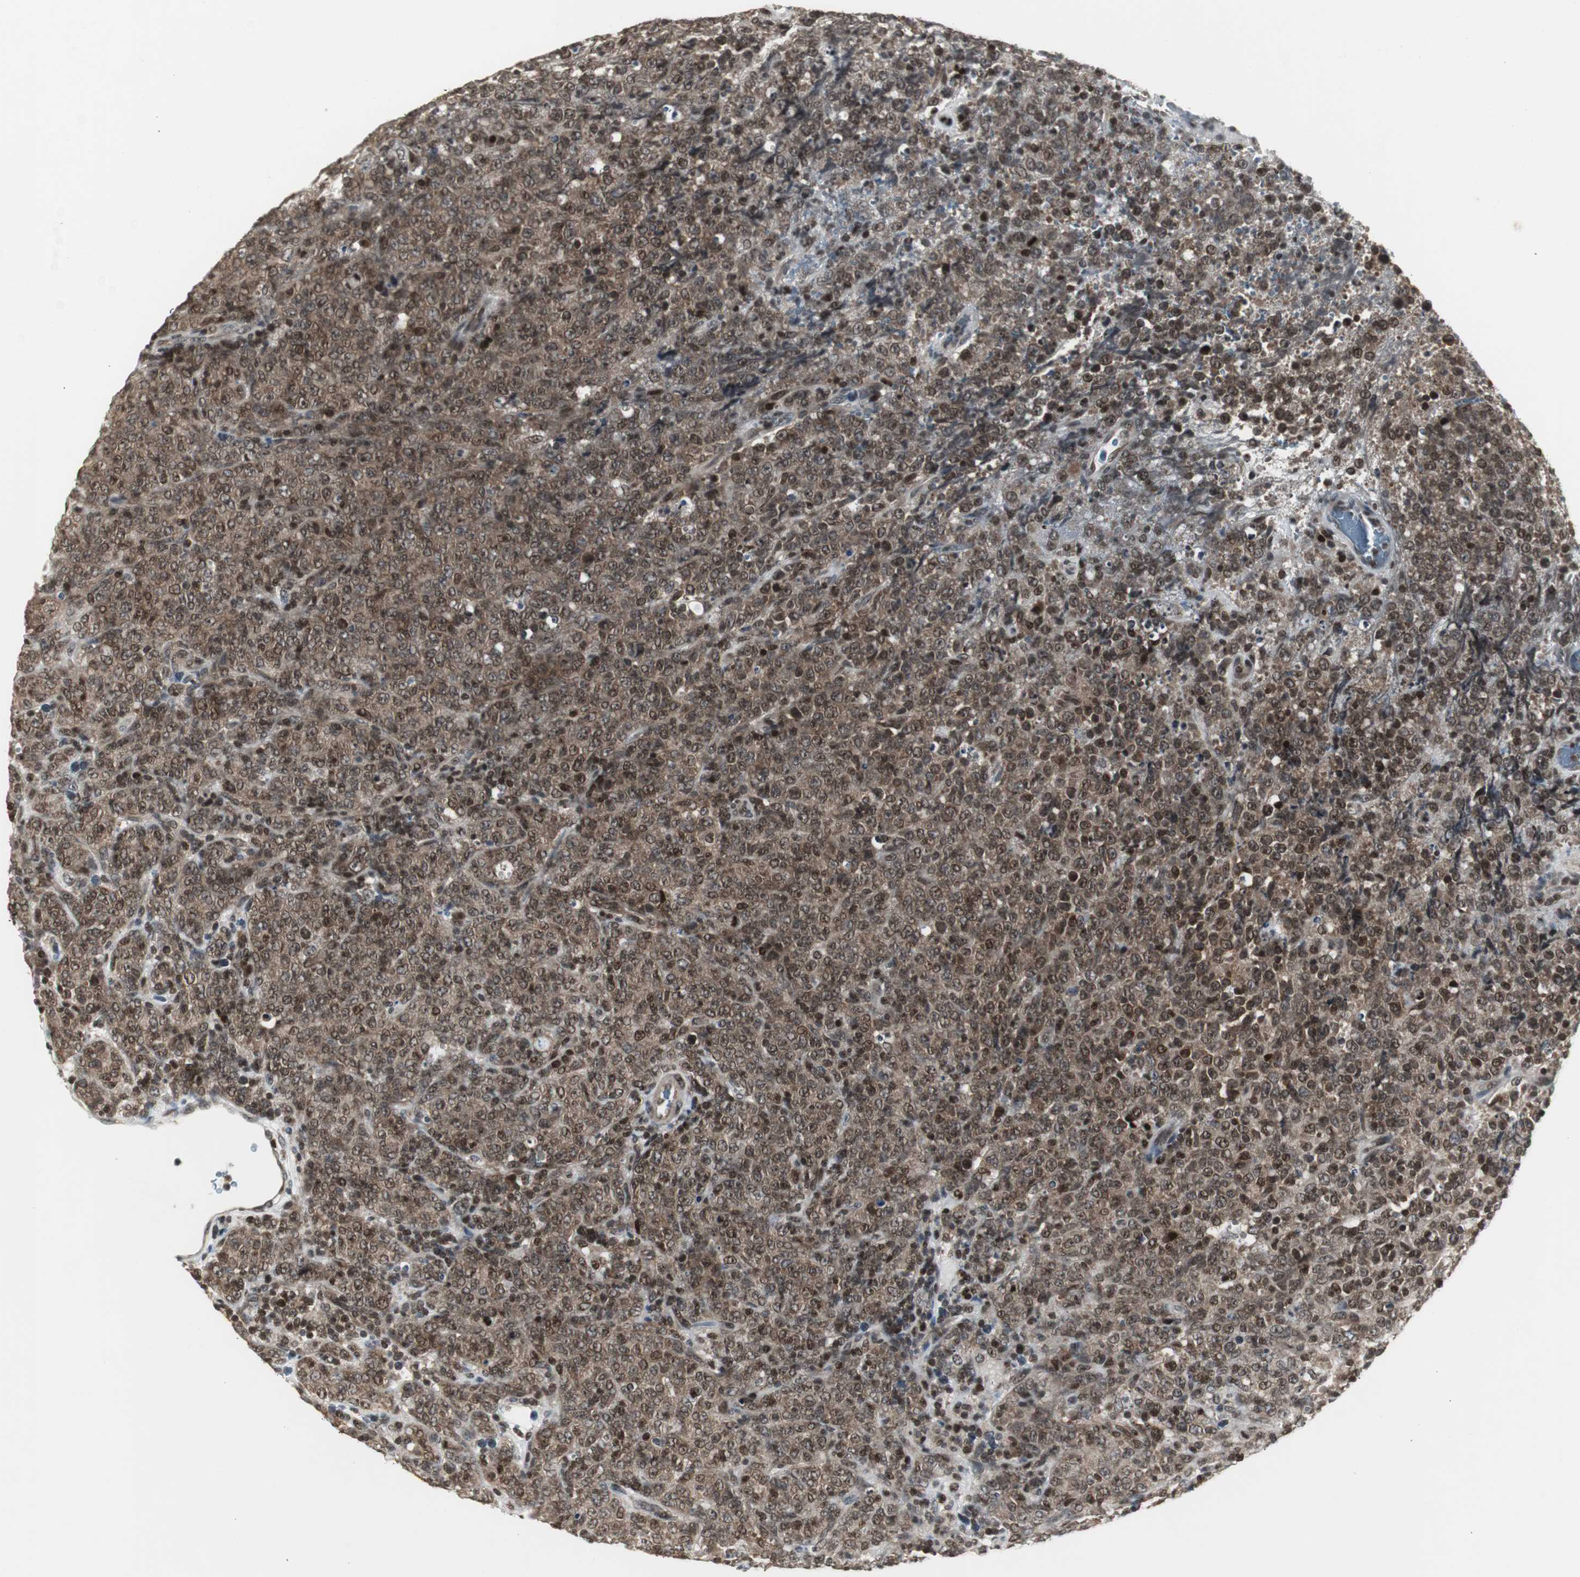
{"staining": {"intensity": "strong", "quantity": ">75%", "location": "cytoplasmic/membranous,nuclear"}, "tissue": "lymphoma", "cell_type": "Tumor cells", "image_type": "cancer", "snomed": [{"axis": "morphology", "description": "Malignant lymphoma, non-Hodgkin's type, High grade"}, {"axis": "topography", "description": "Tonsil"}], "caption": "Tumor cells show high levels of strong cytoplasmic/membranous and nuclear staining in approximately >75% of cells in human lymphoma.", "gene": "MPG", "patient": {"sex": "female", "age": 36}}